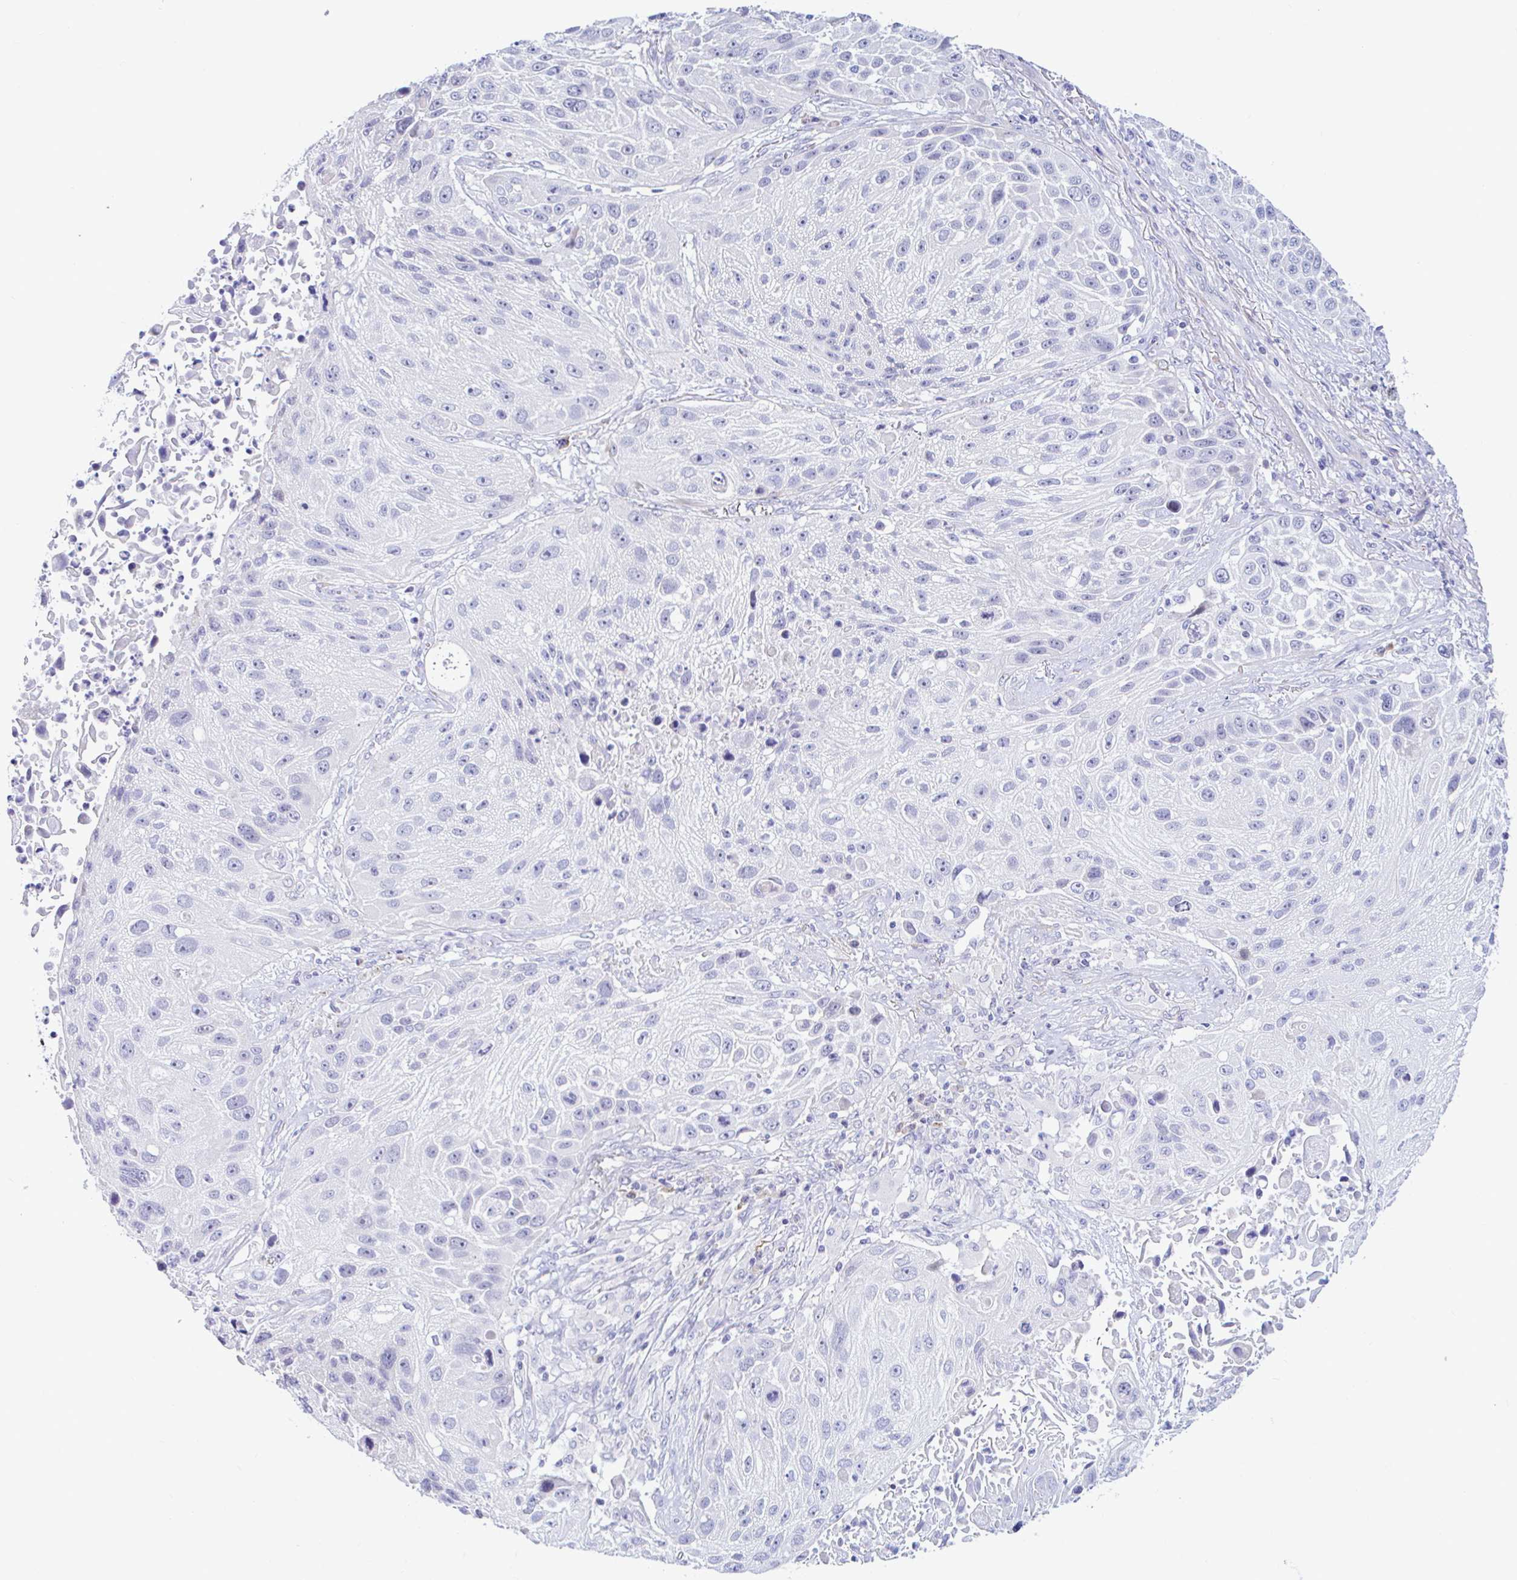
{"staining": {"intensity": "negative", "quantity": "none", "location": "none"}, "tissue": "lung cancer", "cell_type": "Tumor cells", "image_type": "cancer", "snomed": [{"axis": "morphology", "description": "Normal morphology"}, {"axis": "morphology", "description": "Squamous cell carcinoma, NOS"}, {"axis": "topography", "description": "Lymph node"}, {"axis": "topography", "description": "Lung"}], "caption": "Lung cancer (squamous cell carcinoma) was stained to show a protein in brown. There is no significant staining in tumor cells. Nuclei are stained in blue.", "gene": "NBPF3", "patient": {"sex": "male", "age": 67}}